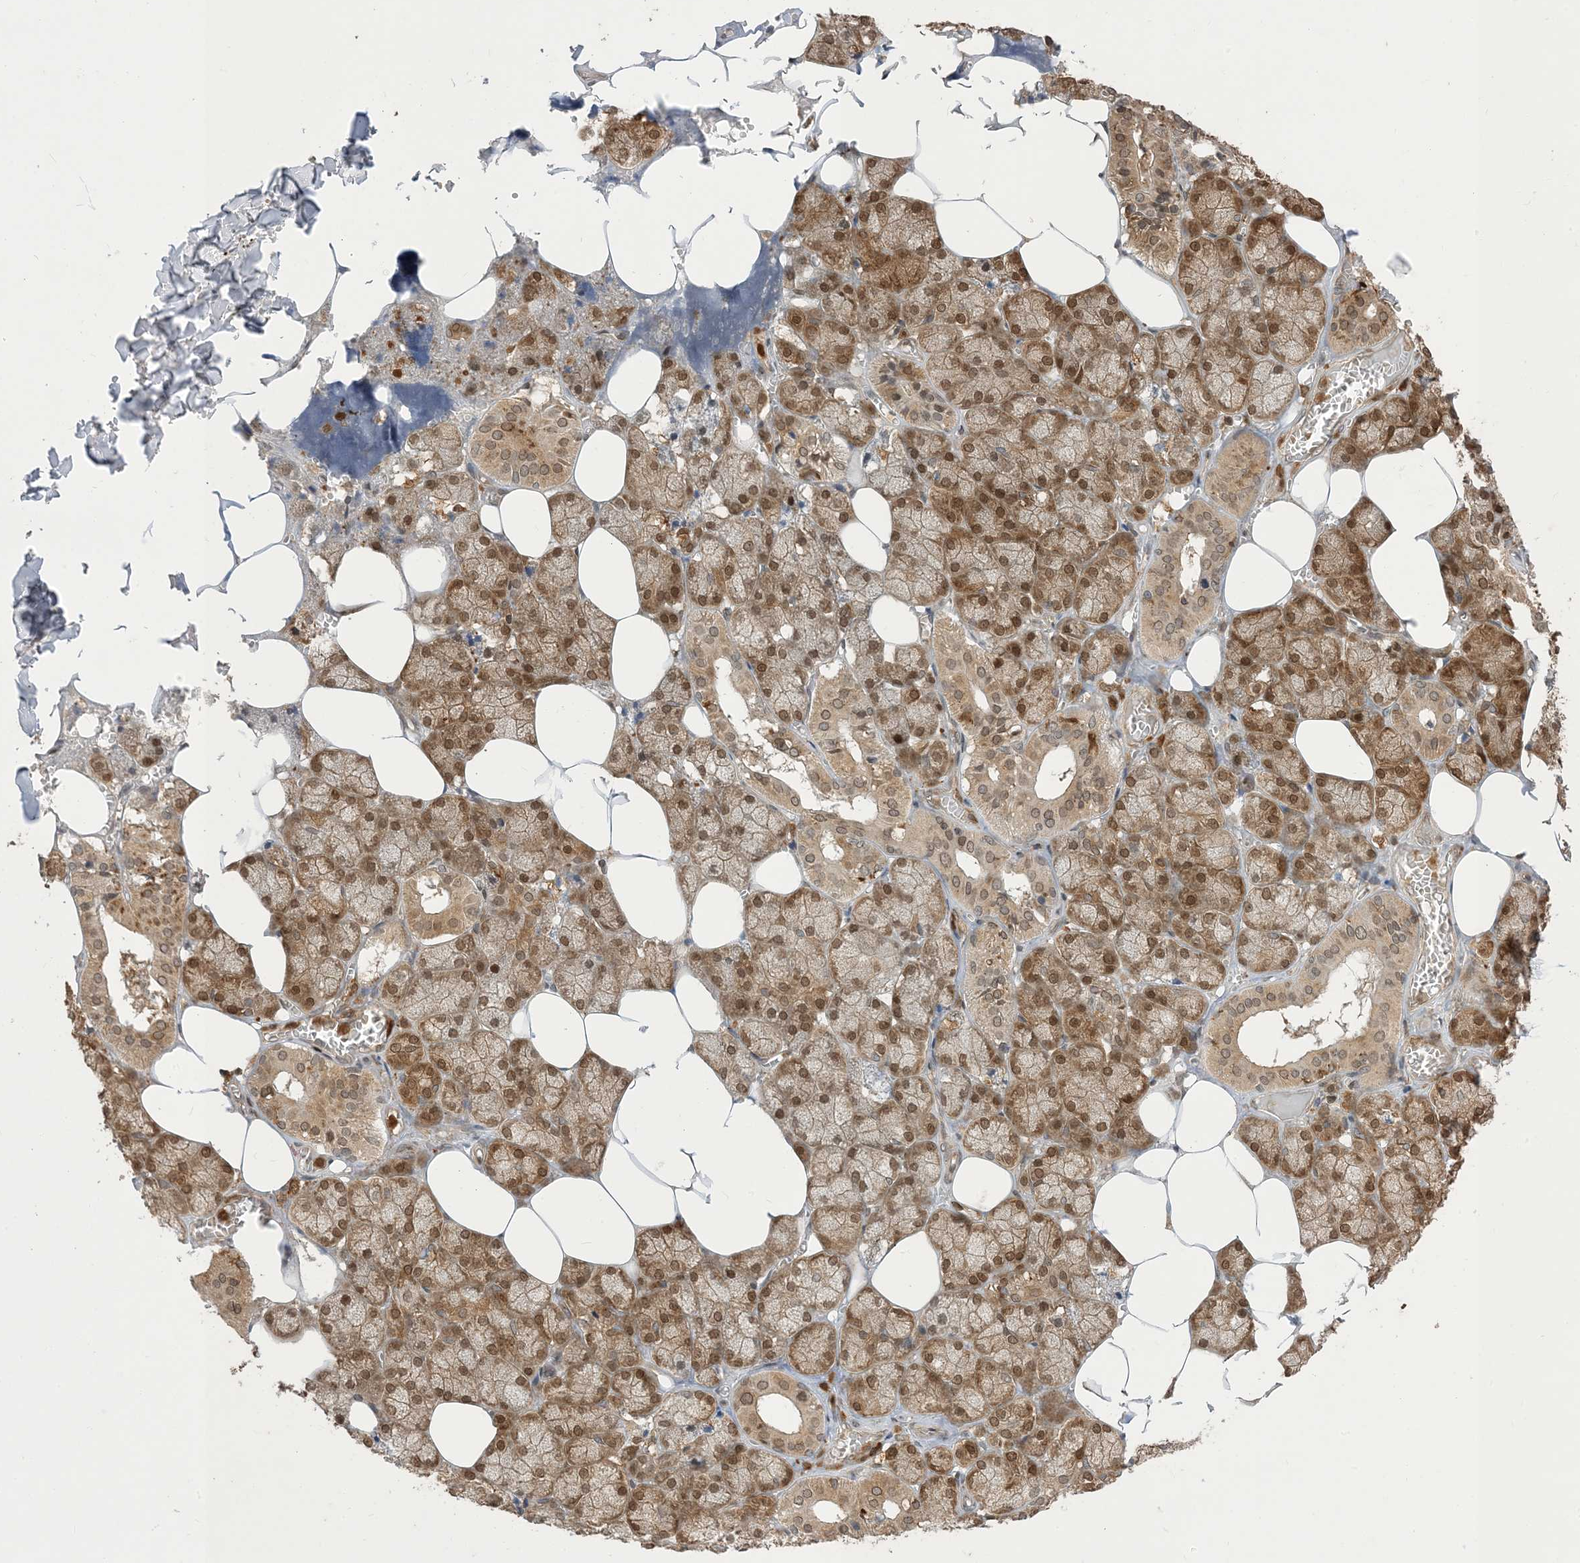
{"staining": {"intensity": "moderate", "quantity": ">75%", "location": "cytoplasmic/membranous,nuclear"}, "tissue": "salivary gland", "cell_type": "Glandular cells", "image_type": "normal", "snomed": [{"axis": "morphology", "description": "Normal tissue, NOS"}, {"axis": "topography", "description": "Salivary gland"}], "caption": "IHC photomicrograph of normal salivary gland stained for a protein (brown), which shows medium levels of moderate cytoplasmic/membranous,nuclear staining in about >75% of glandular cells.", "gene": "NAGK", "patient": {"sex": "male", "age": 62}}